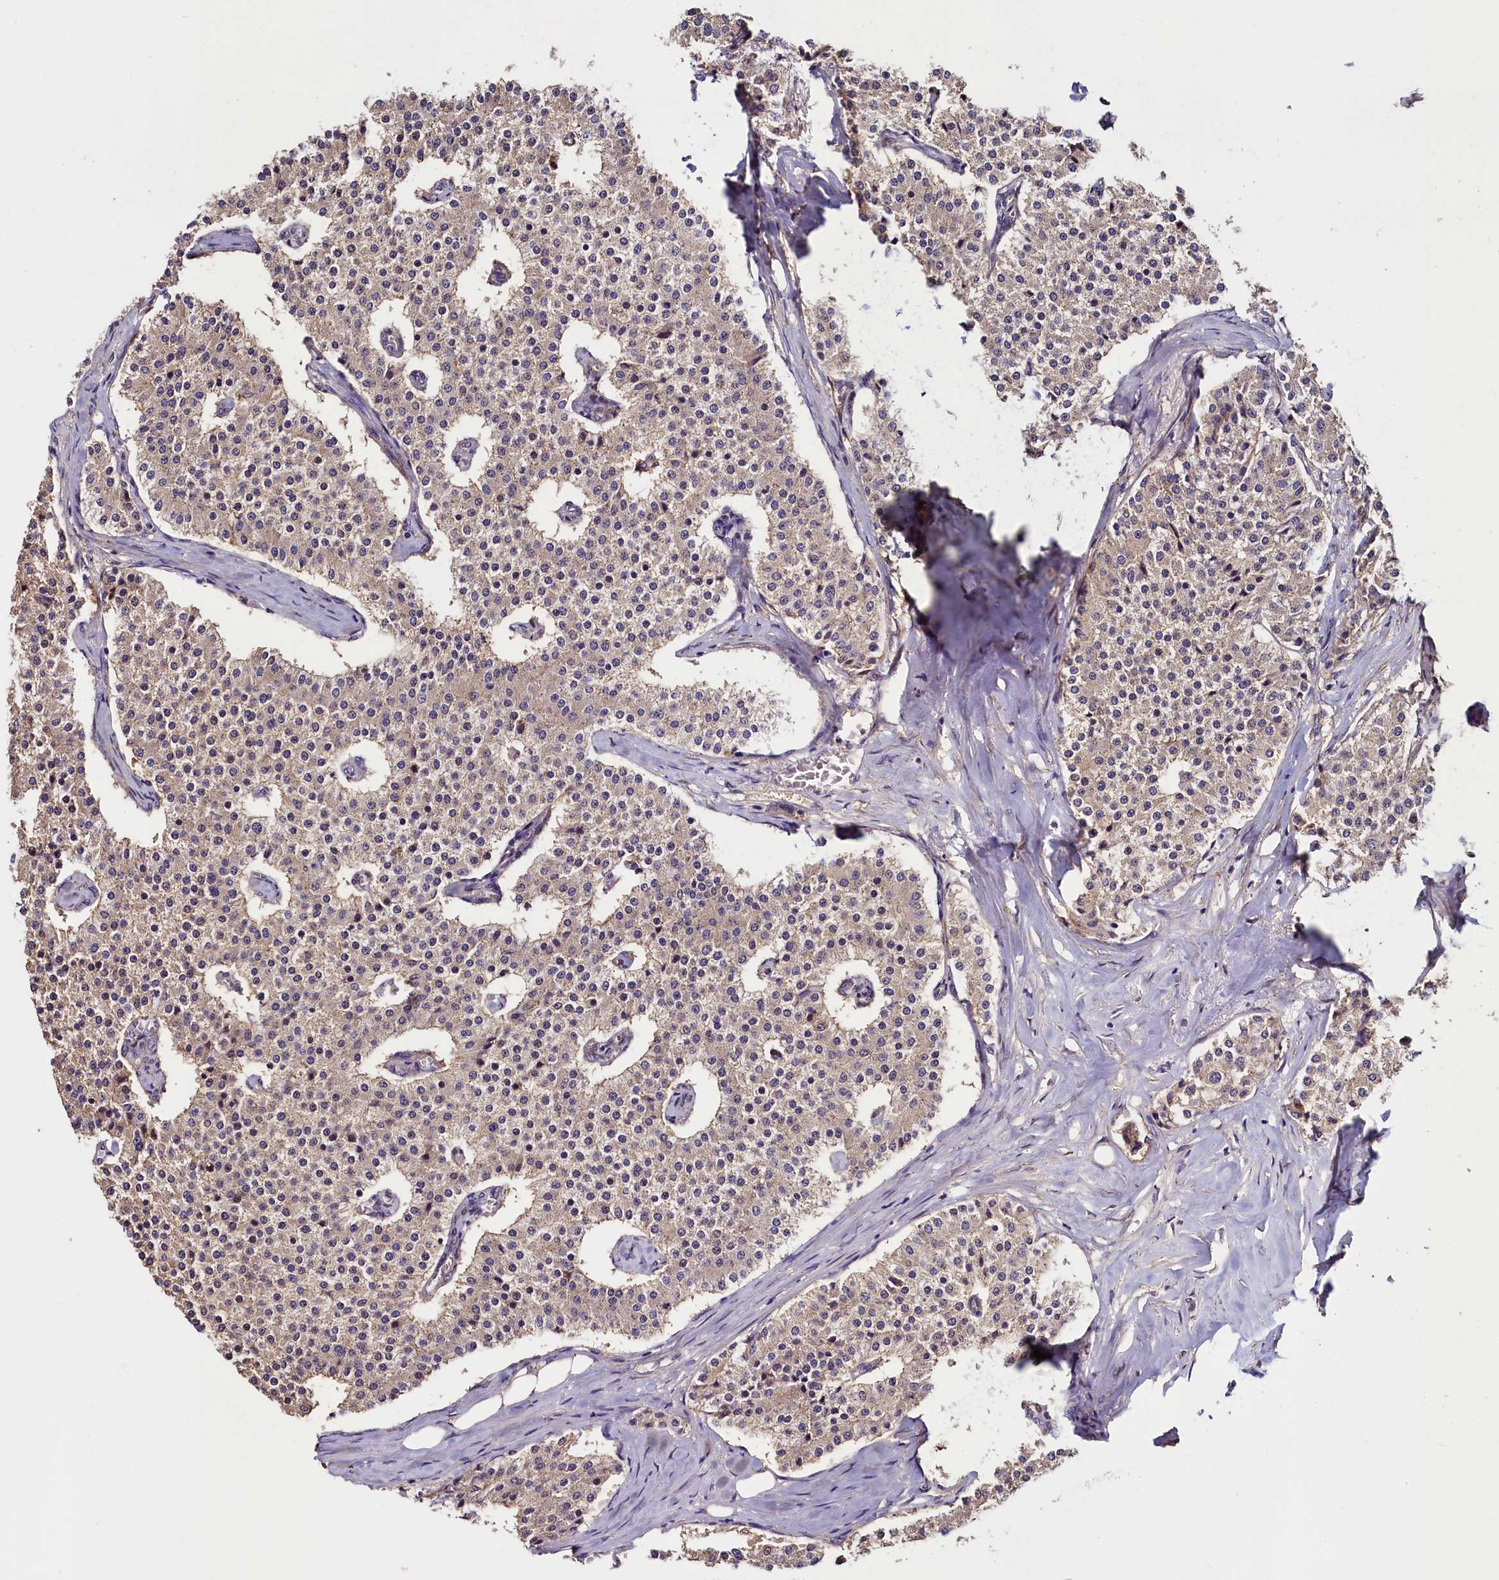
{"staining": {"intensity": "weak", "quantity": "25%-75%", "location": "cytoplasmic/membranous"}, "tissue": "carcinoid", "cell_type": "Tumor cells", "image_type": "cancer", "snomed": [{"axis": "morphology", "description": "Carcinoid, malignant, NOS"}, {"axis": "topography", "description": "Colon"}], "caption": "Human carcinoid stained with a brown dye shows weak cytoplasmic/membranous positive staining in approximately 25%-75% of tumor cells.", "gene": "PALM", "patient": {"sex": "female", "age": 52}}